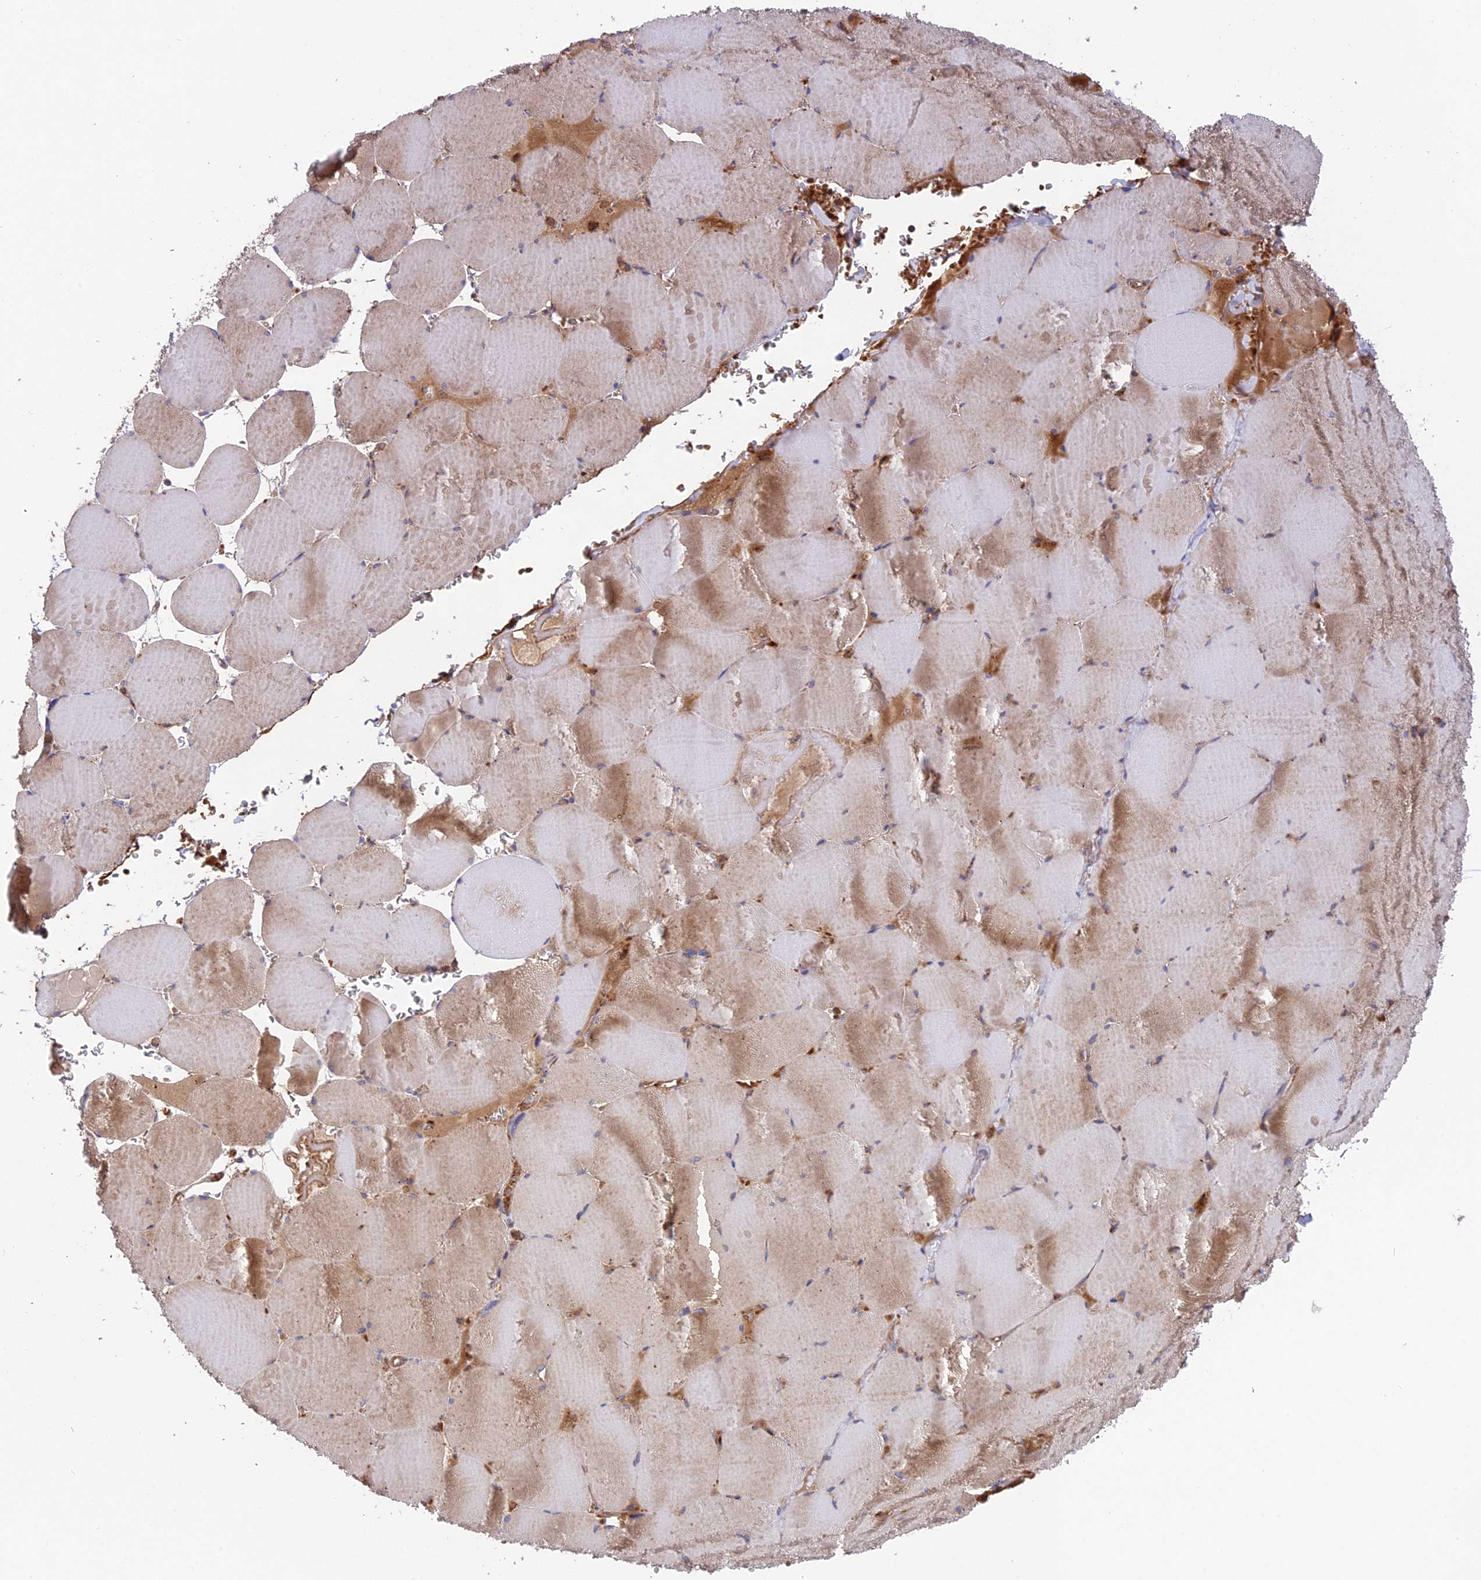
{"staining": {"intensity": "moderate", "quantity": "25%-75%", "location": "cytoplasmic/membranous"}, "tissue": "skeletal muscle", "cell_type": "Myocytes", "image_type": "normal", "snomed": [{"axis": "morphology", "description": "Normal tissue, NOS"}, {"axis": "topography", "description": "Skeletal muscle"}, {"axis": "topography", "description": "Head-Neck"}], "caption": "Moderate cytoplasmic/membranous staining for a protein is present in about 25%-75% of myocytes of benign skeletal muscle using IHC.", "gene": "CPNE7", "patient": {"sex": "male", "age": 66}}